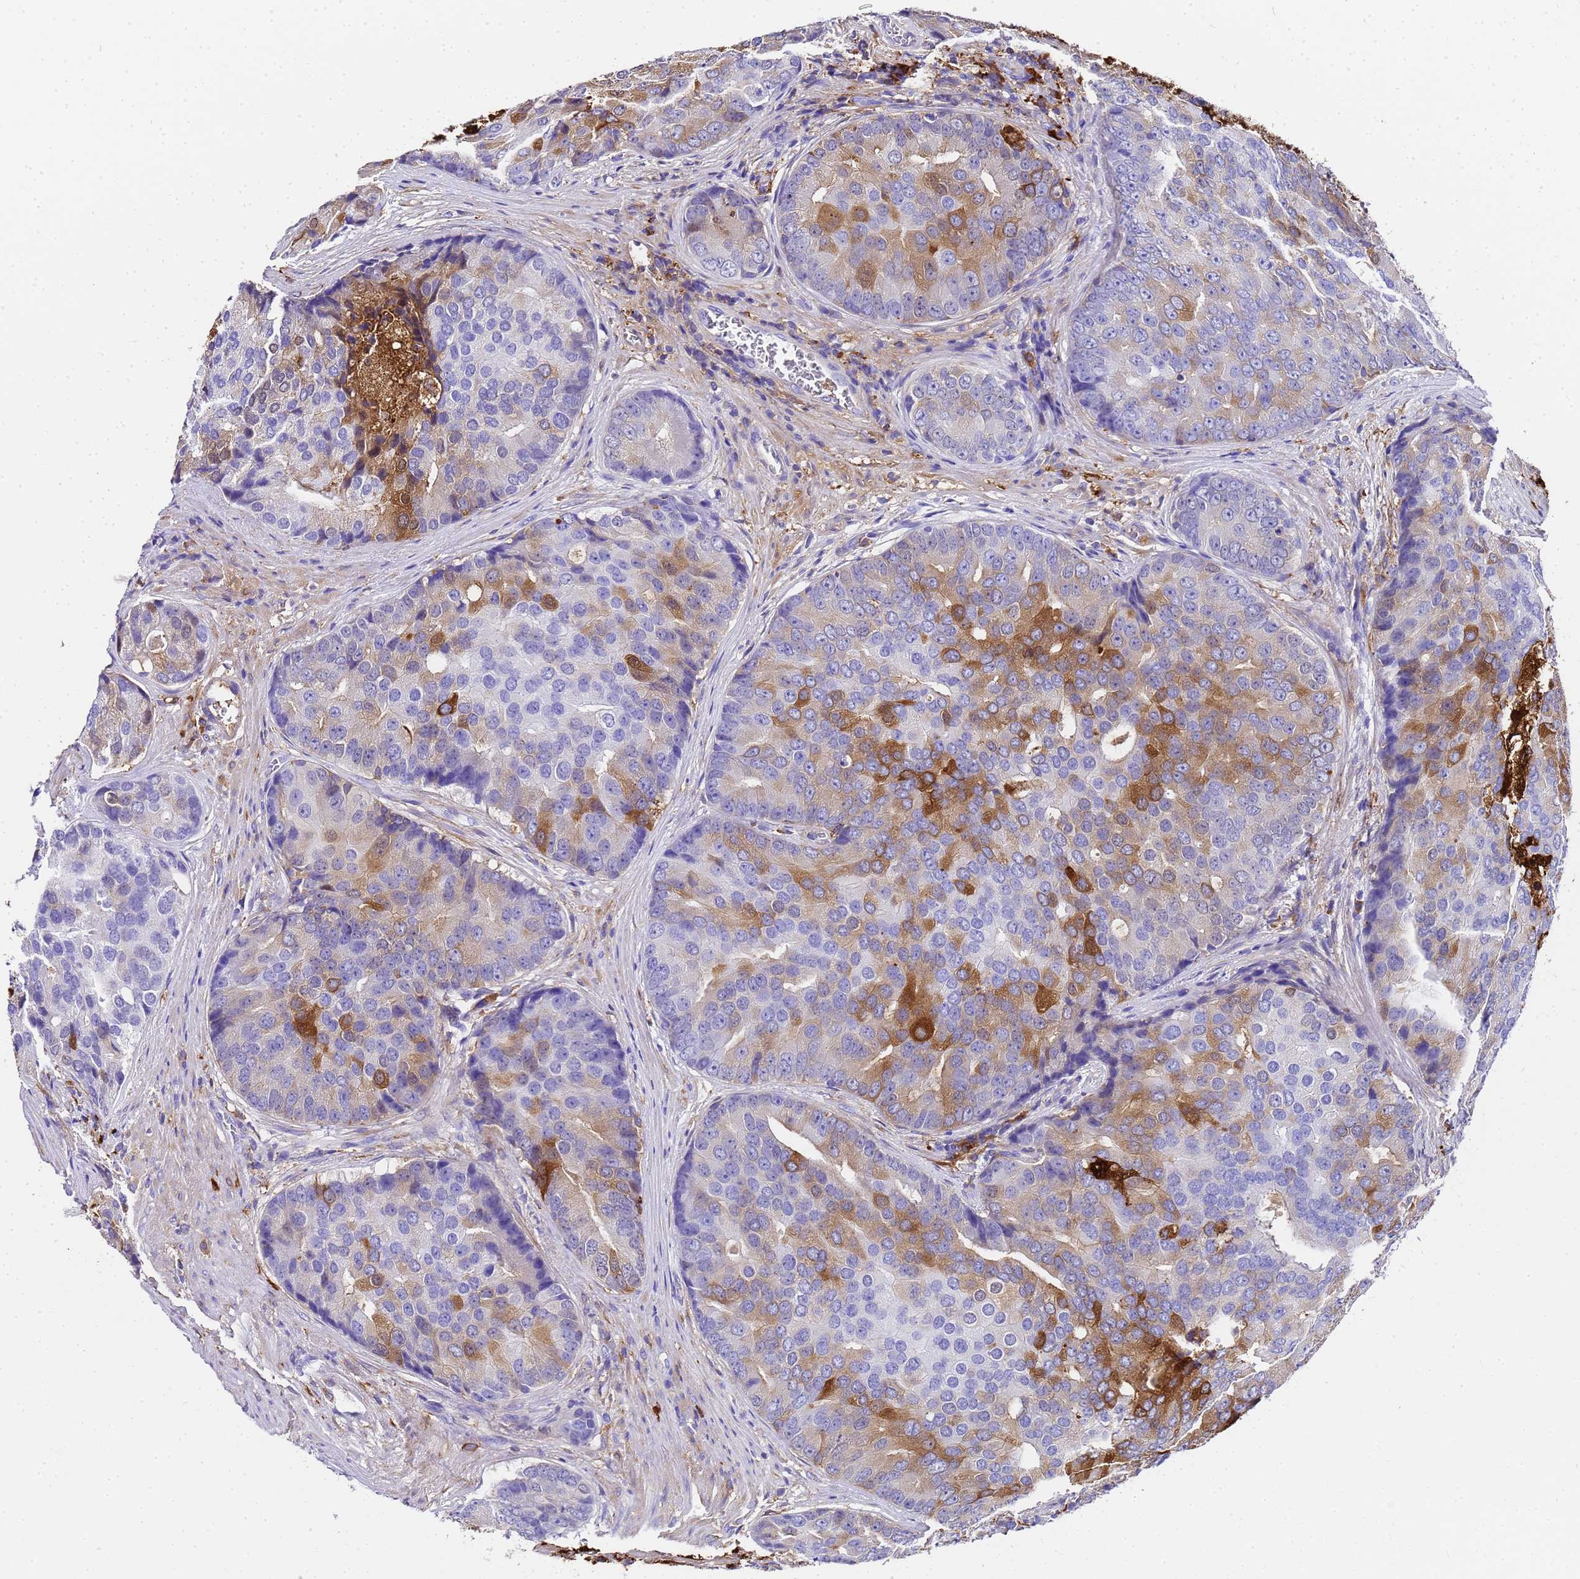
{"staining": {"intensity": "moderate", "quantity": "<25%", "location": "cytoplasmic/membranous"}, "tissue": "prostate cancer", "cell_type": "Tumor cells", "image_type": "cancer", "snomed": [{"axis": "morphology", "description": "Adenocarcinoma, High grade"}, {"axis": "topography", "description": "Prostate"}], "caption": "Prostate cancer stained with a protein marker reveals moderate staining in tumor cells.", "gene": "FTL", "patient": {"sex": "male", "age": 62}}